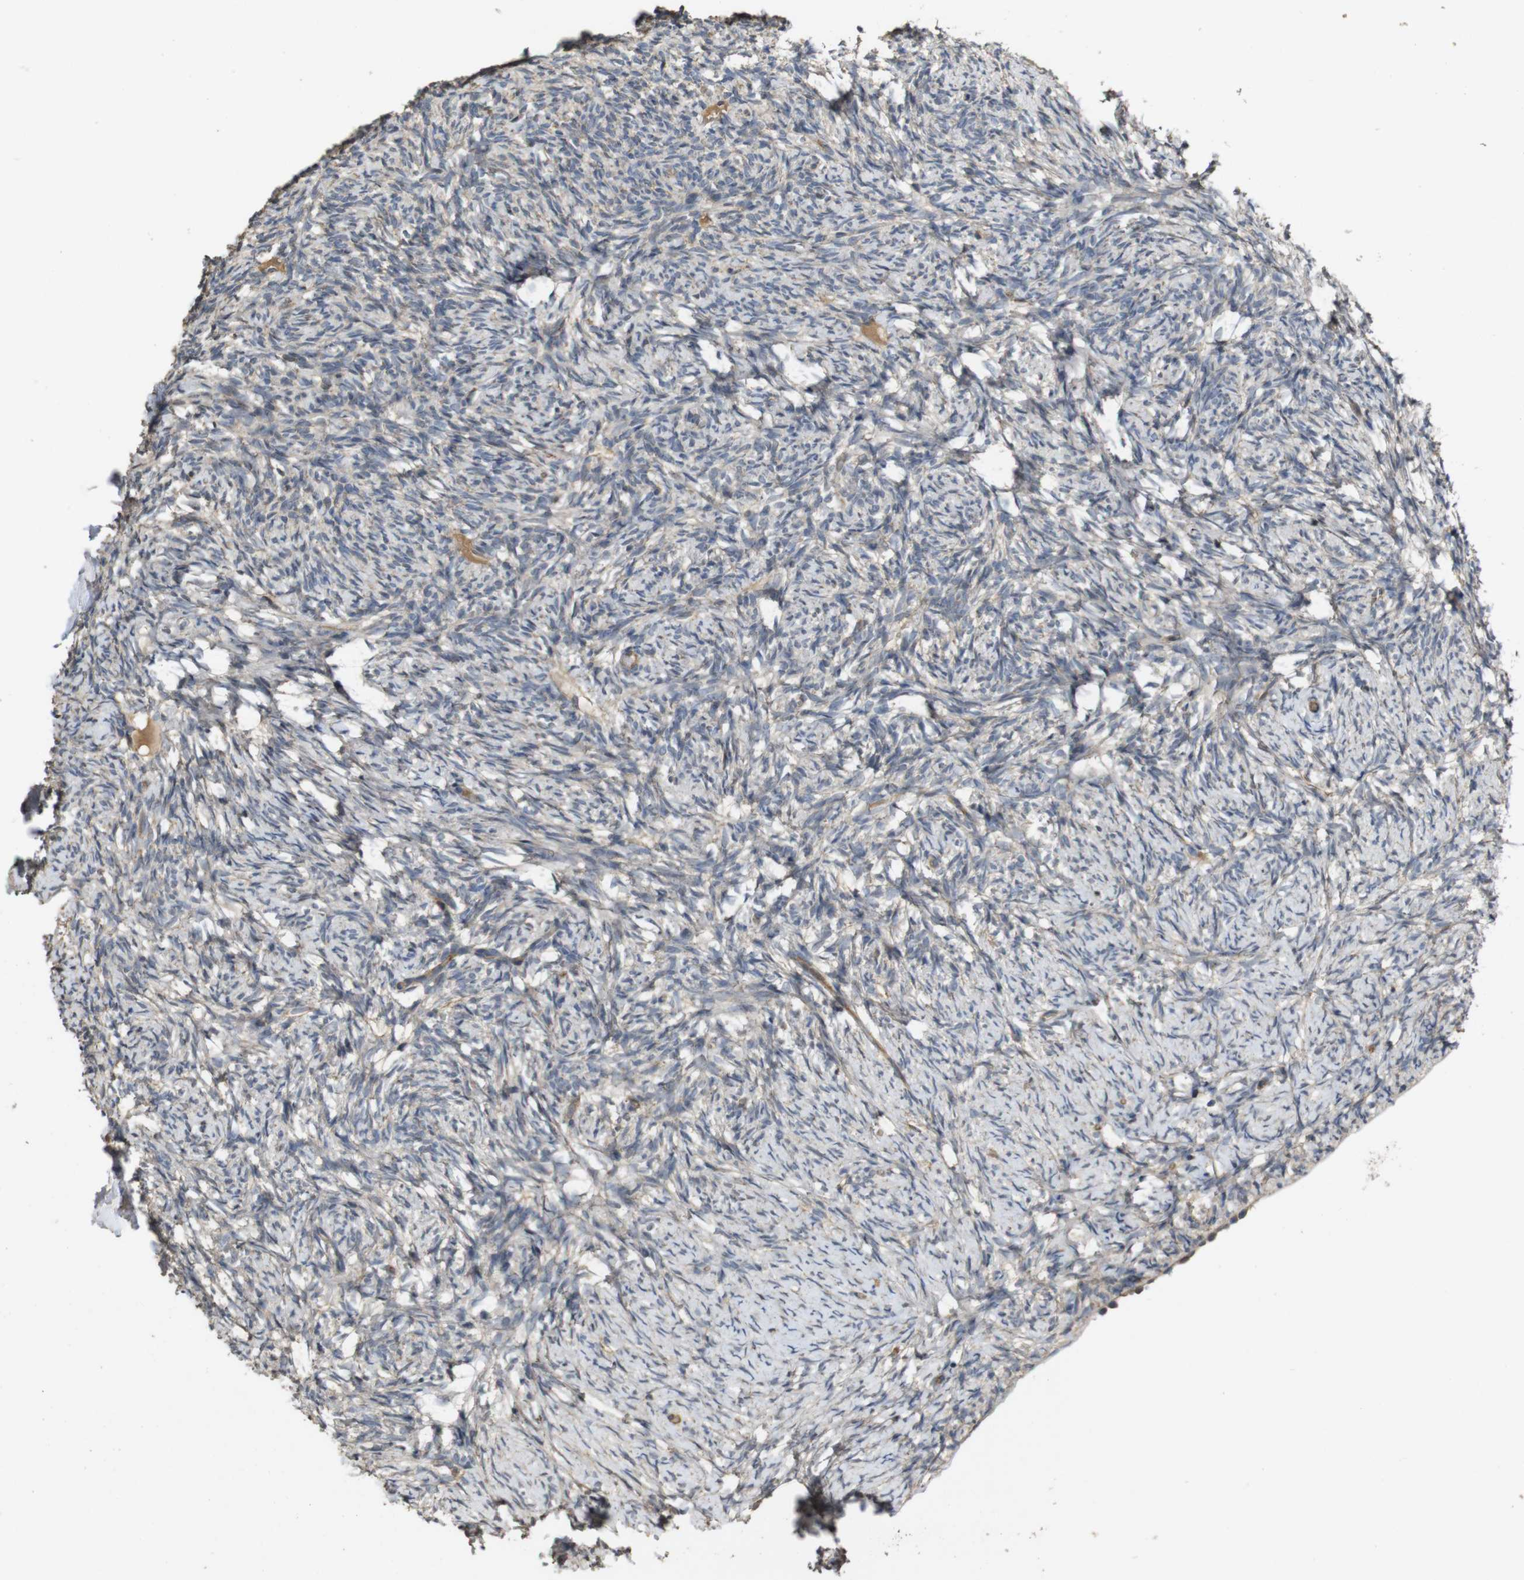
{"staining": {"intensity": "weak", "quantity": "25%-75%", "location": "cytoplasmic/membranous"}, "tissue": "ovary", "cell_type": "Ovarian stroma cells", "image_type": "normal", "snomed": [{"axis": "morphology", "description": "Normal tissue, NOS"}, {"axis": "topography", "description": "Ovary"}], "caption": "Immunohistochemistry (IHC) histopathology image of benign ovary: human ovary stained using IHC displays low levels of weak protein expression localized specifically in the cytoplasmic/membranous of ovarian stroma cells, appearing as a cytoplasmic/membranous brown color.", "gene": "PCDHB10", "patient": {"sex": "female", "age": 60}}